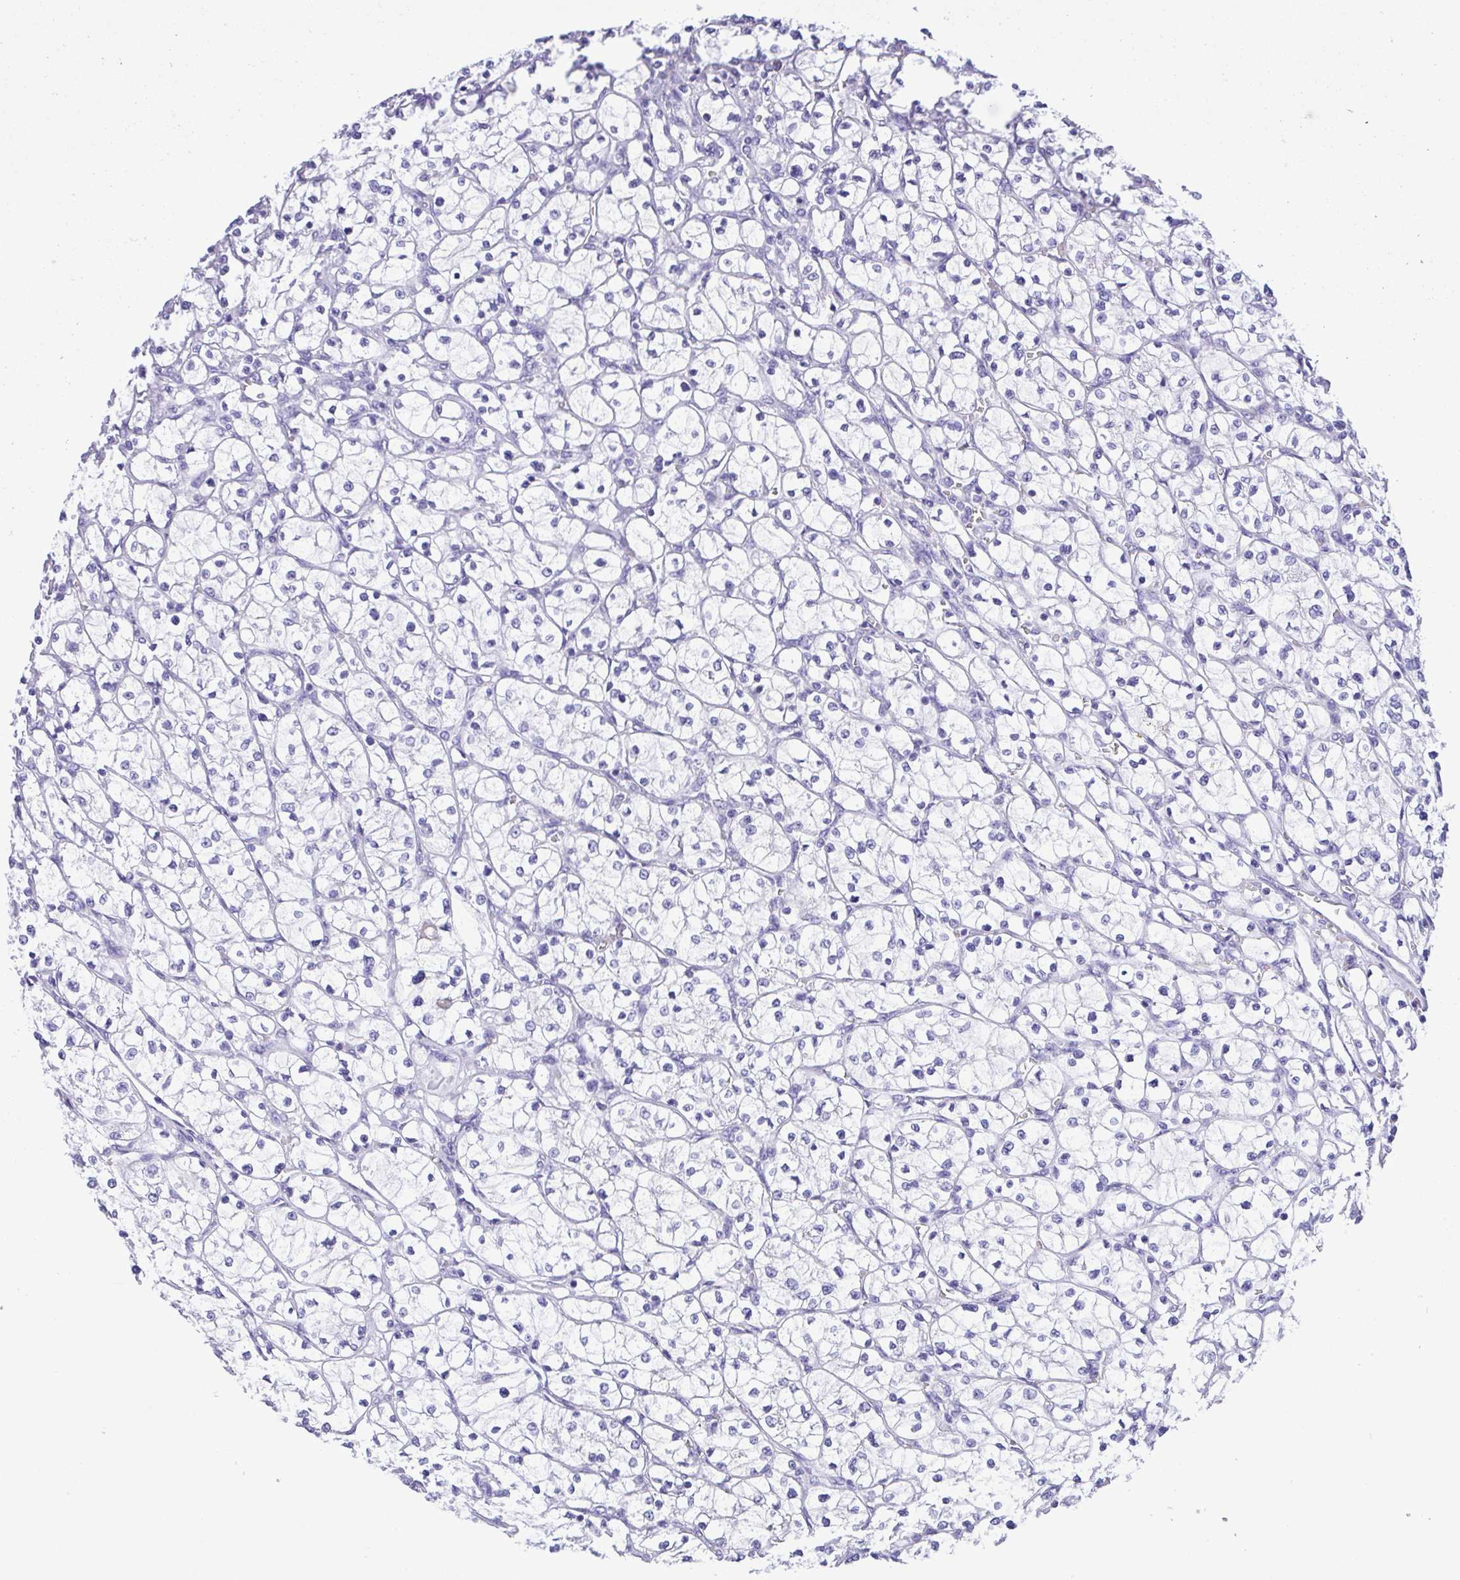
{"staining": {"intensity": "negative", "quantity": "none", "location": "none"}, "tissue": "renal cancer", "cell_type": "Tumor cells", "image_type": "cancer", "snomed": [{"axis": "morphology", "description": "Adenocarcinoma, NOS"}, {"axis": "topography", "description": "Kidney"}], "caption": "IHC of human renal adenocarcinoma reveals no staining in tumor cells.", "gene": "OVGP1", "patient": {"sex": "female", "age": 64}}